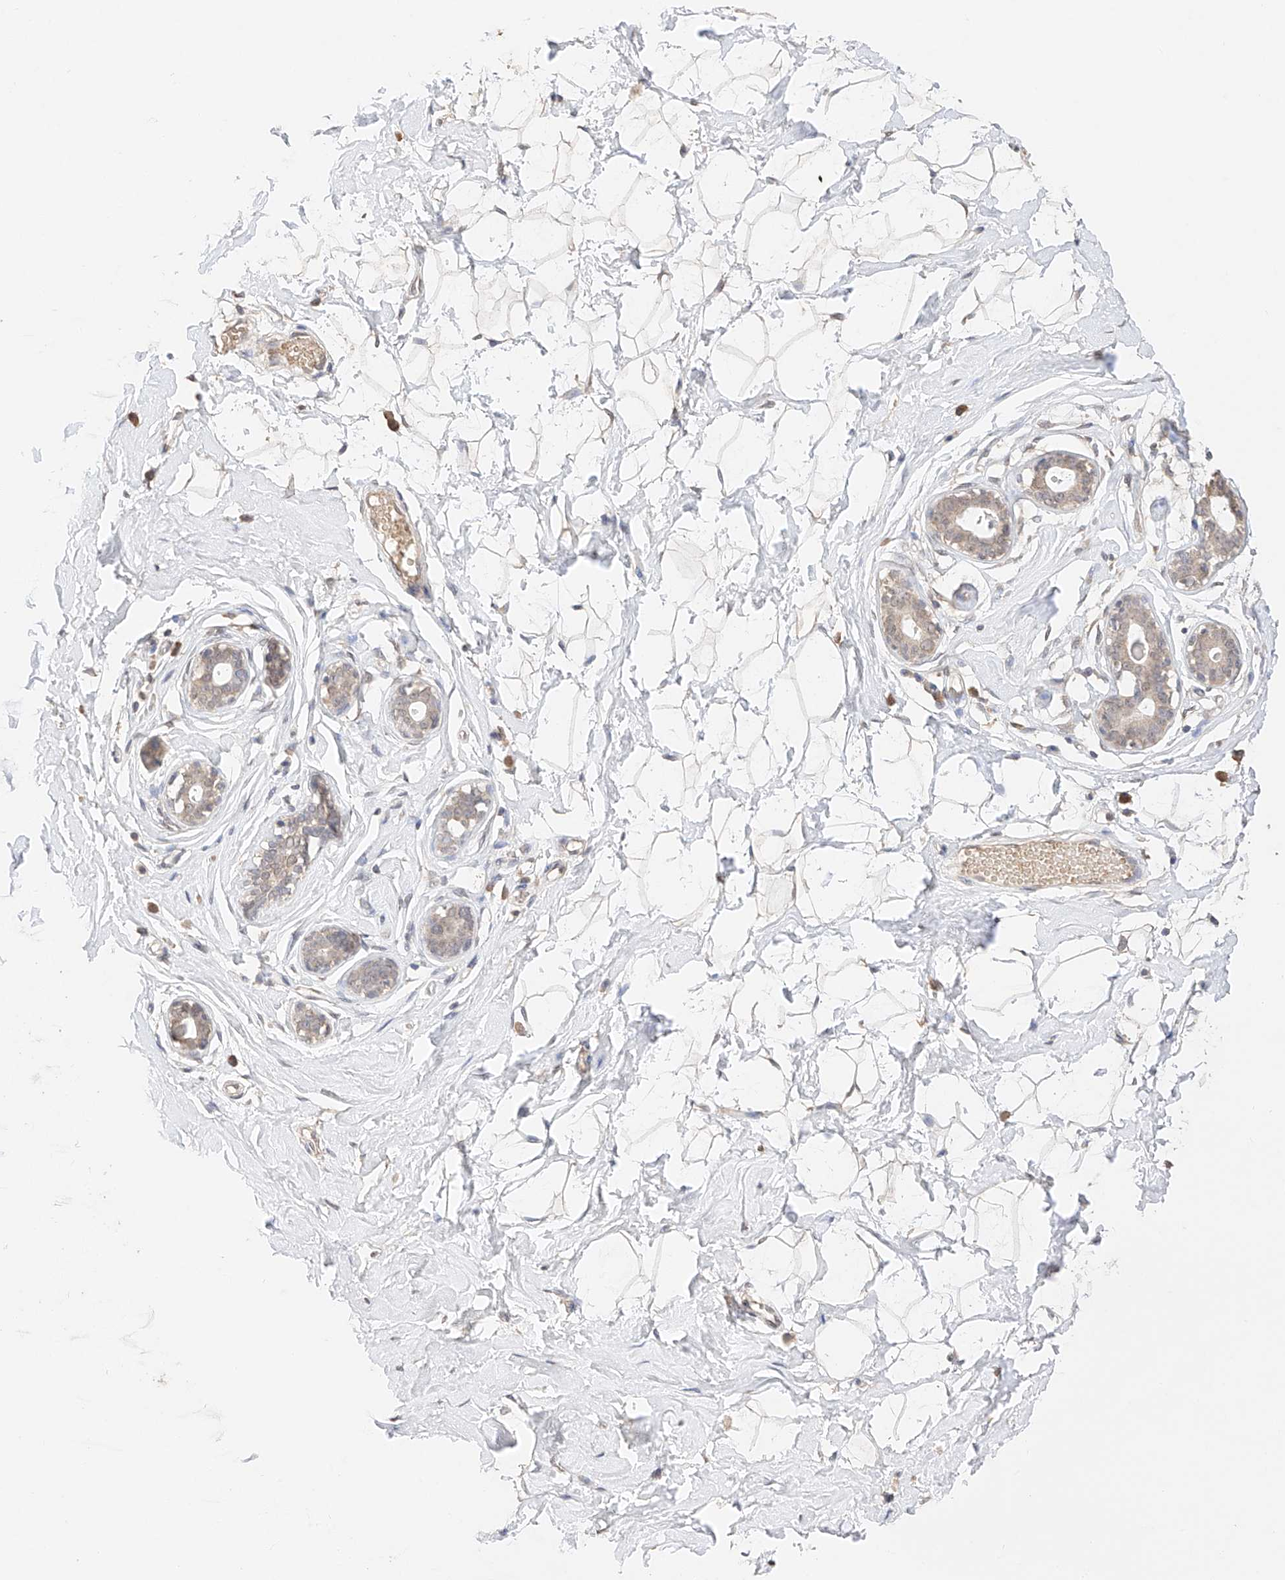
{"staining": {"intensity": "negative", "quantity": "none", "location": "none"}, "tissue": "breast", "cell_type": "Adipocytes", "image_type": "normal", "snomed": [{"axis": "morphology", "description": "Normal tissue, NOS"}, {"axis": "morphology", "description": "Adenoma, NOS"}, {"axis": "topography", "description": "Breast"}], "caption": "This is an immunohistochemistry histopathology image of normal human breast. There is no expression in adipocytes.", "gene": "IL22RA2", "patient": {"sex": "female", "age": 23}}